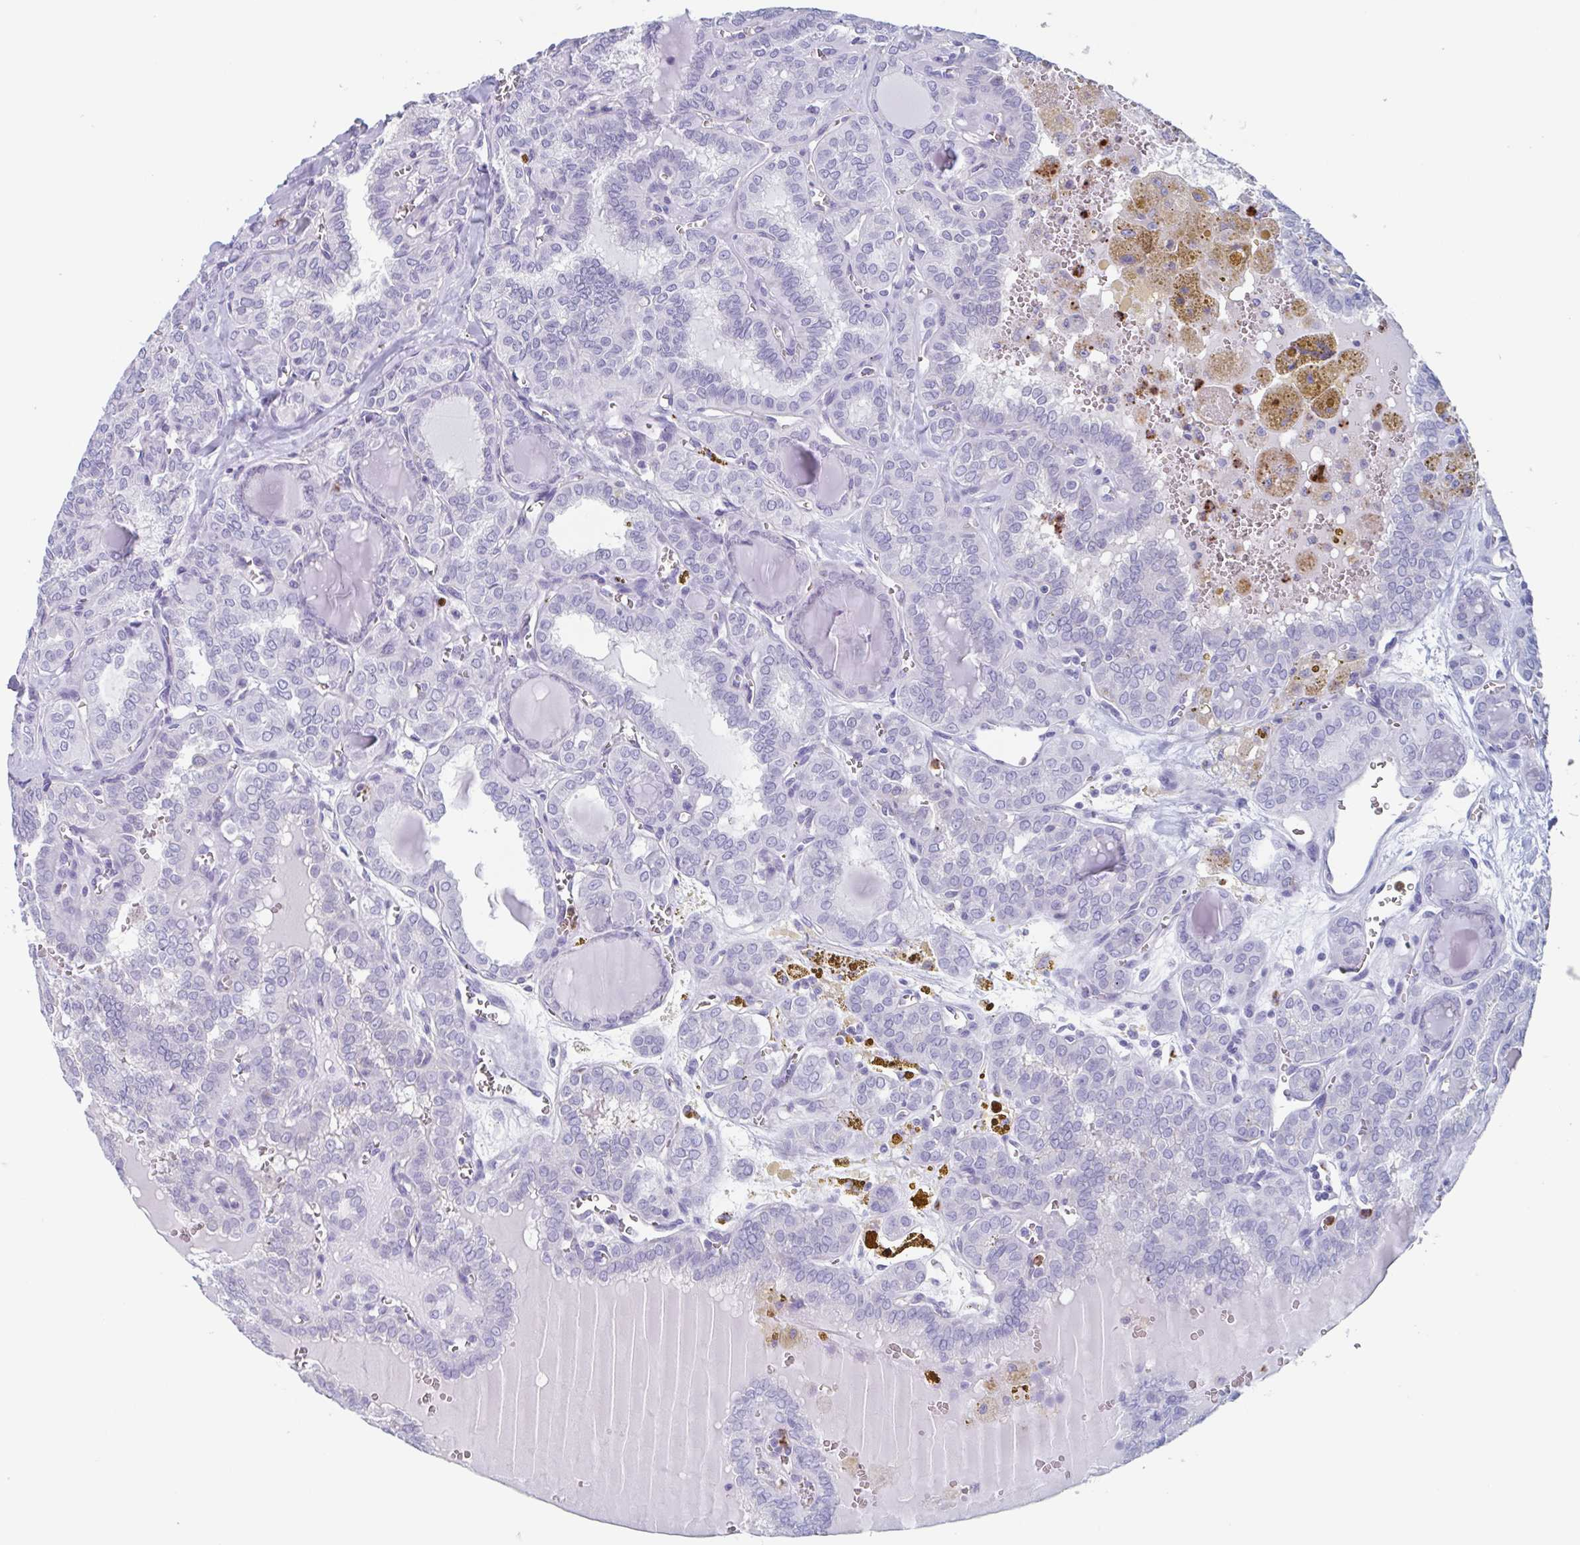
{"staining": {"intensity": "negative", "quantity": "none", "location": "none"}, "tissue": "thyroid cancer", "cell_type": "Tumor cells", "image_type": "cancer", "snomed": [{"axis": "morphology", "description": "Papillary adenocarcinoma, NOS"}, {"axis": "topography", "description": "Thyroid gland"}], "caption": "Photomicrograph shows no significant protein positivity in tumor cells of thyroid cancer.", "gene": "BPI", "patient": {"sex": "female", "age": 41}}